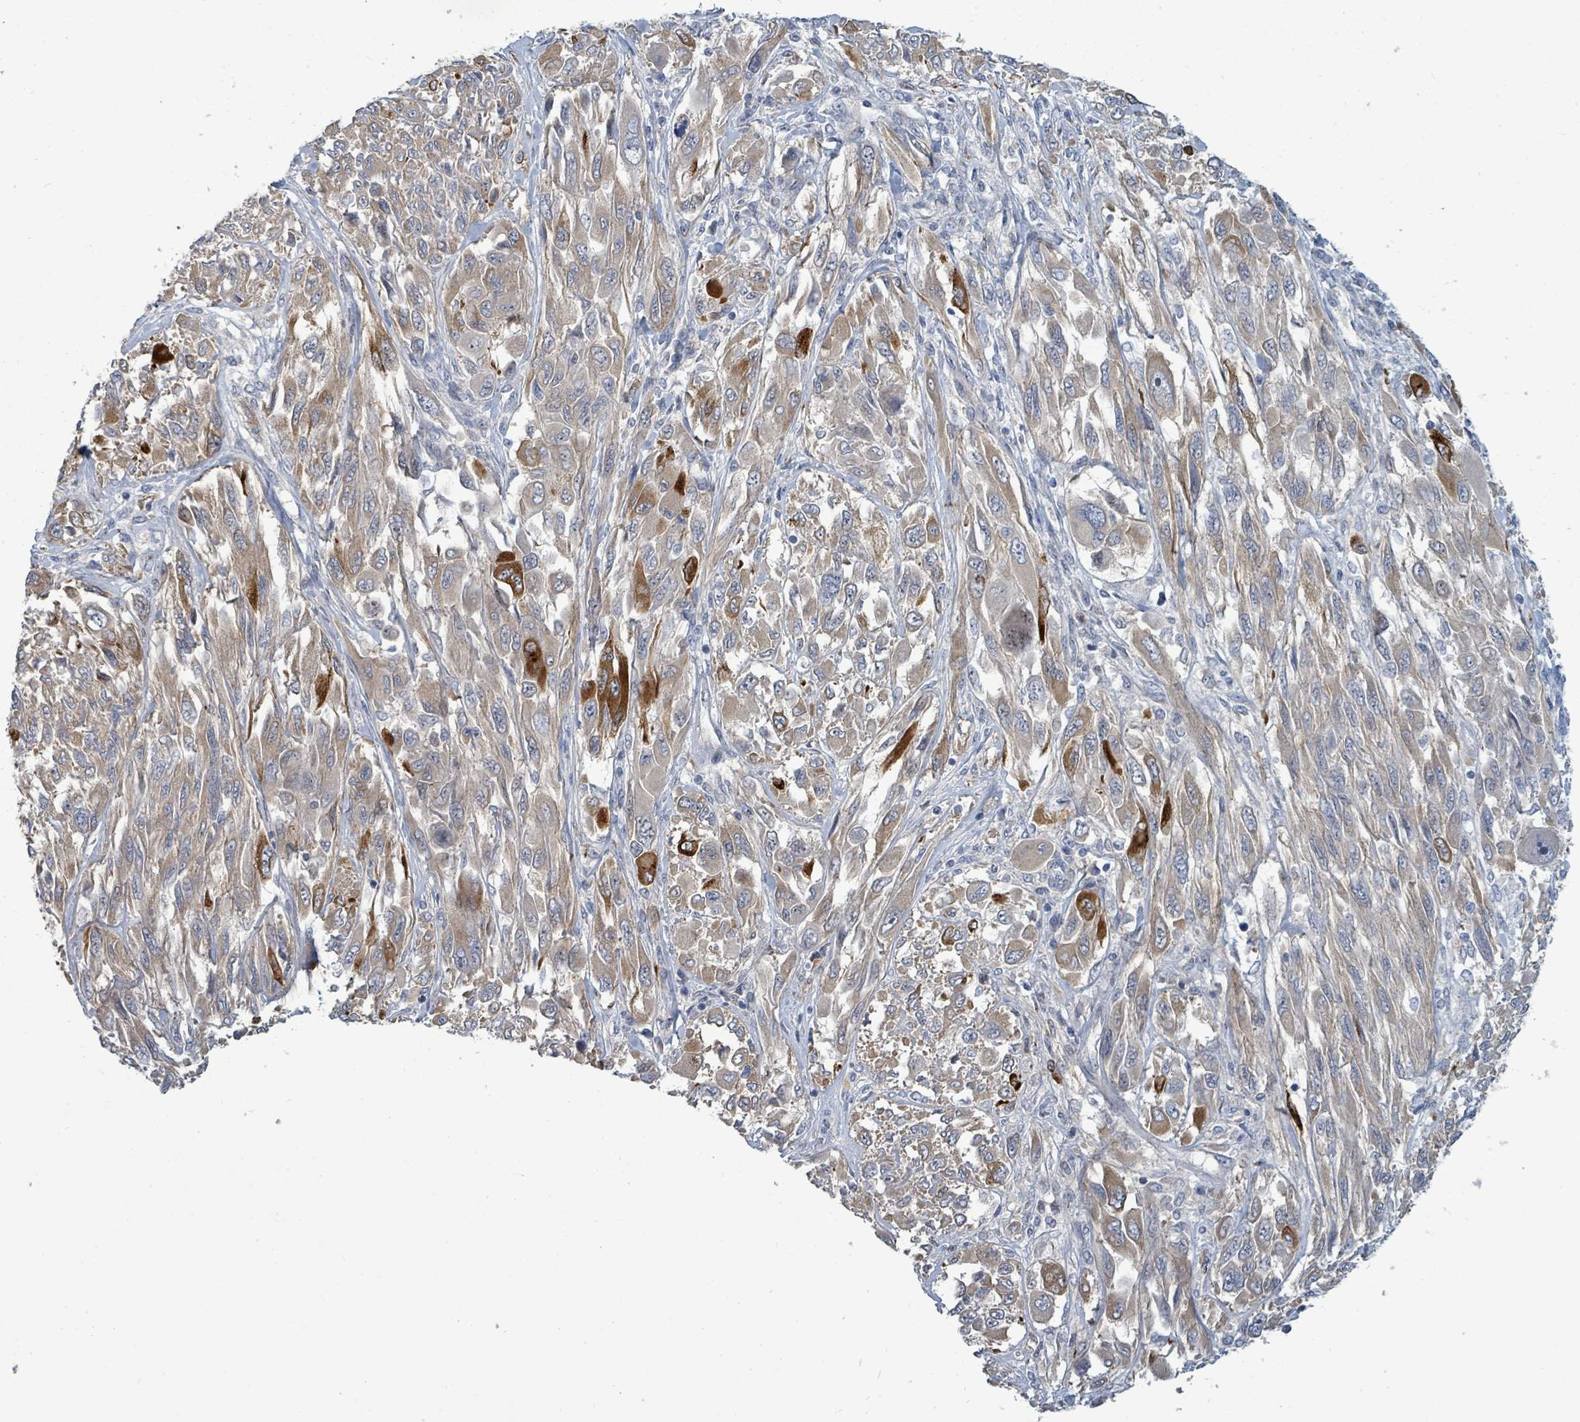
{"staining": {"intensity": "strong", "quantity": "<25%", "location": "cytoplasmic/membranous"}, "tissue": "melanoma", "cell_type": "Tumor cells", "image_type": "cancer", "snomed": [{"axis": "morphology", "description": "Malignant melanoma, NOS"}, {"axis": "topography", "description": "Skin"}], "caption": "Protein staining reveals strong cytoplasmic/membranous staining in about <25% of tumor cells in melanoma. The staining is performed using DAB (3,3'-diaminobenzidine) brown chromogen to label protein expression. The nuclei are counter-stained blue using hematoxylin.", "gene": "TRDMT1", "patient": {"sex": "female", "age": 91}}